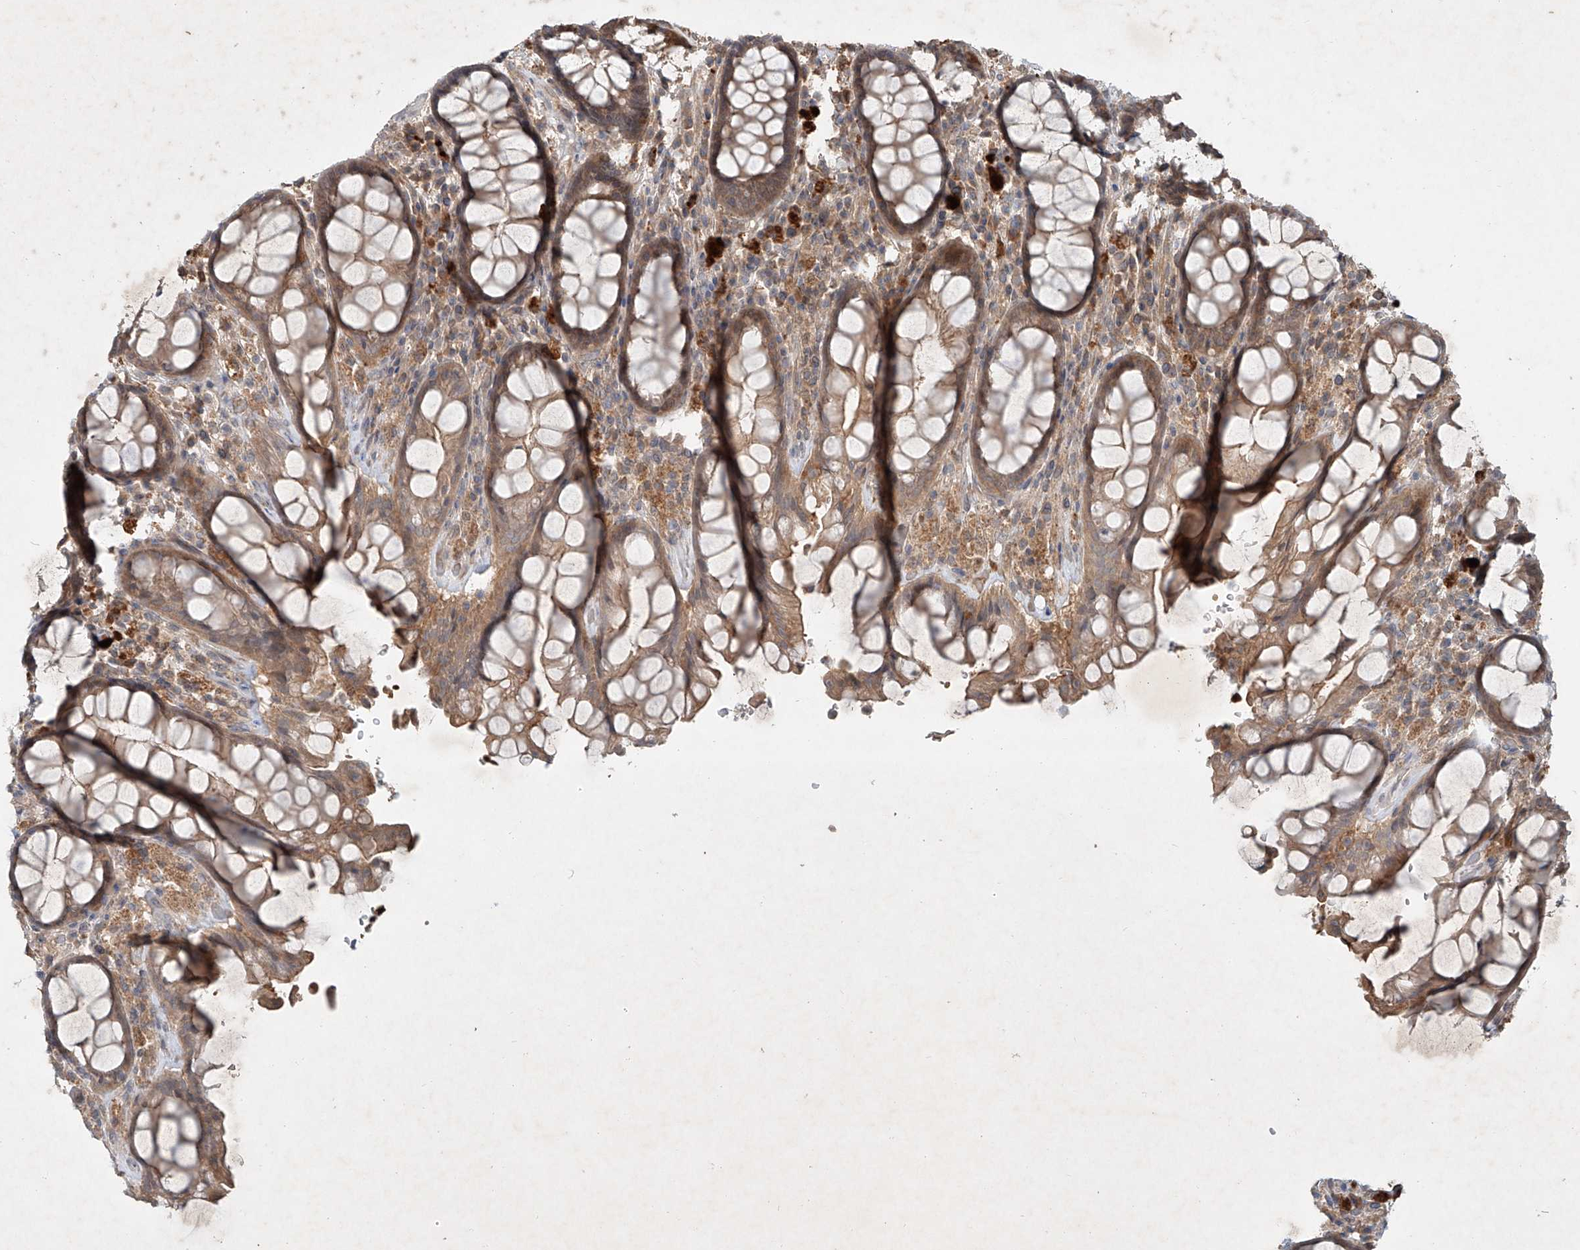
{"staining": {"intensity": "moderate", "quantity": ">75%", "location": "cytoplasmic/membranous"}, "tissue": "rectum", "cell_type": "Glandular cells", "image_type": "normal", "snomed": [{"axis": "morphology", "description": "Normal tissue, NOS"}, {"axis": "topography", "description": "Rectum"}], "caption": "Rectum stained with IHC reveals moderate cytoplasmic/membranous expression in about >75% of glandular cells.", "gene": "IER5", "patient": {"sex": "male", "age": 64}}